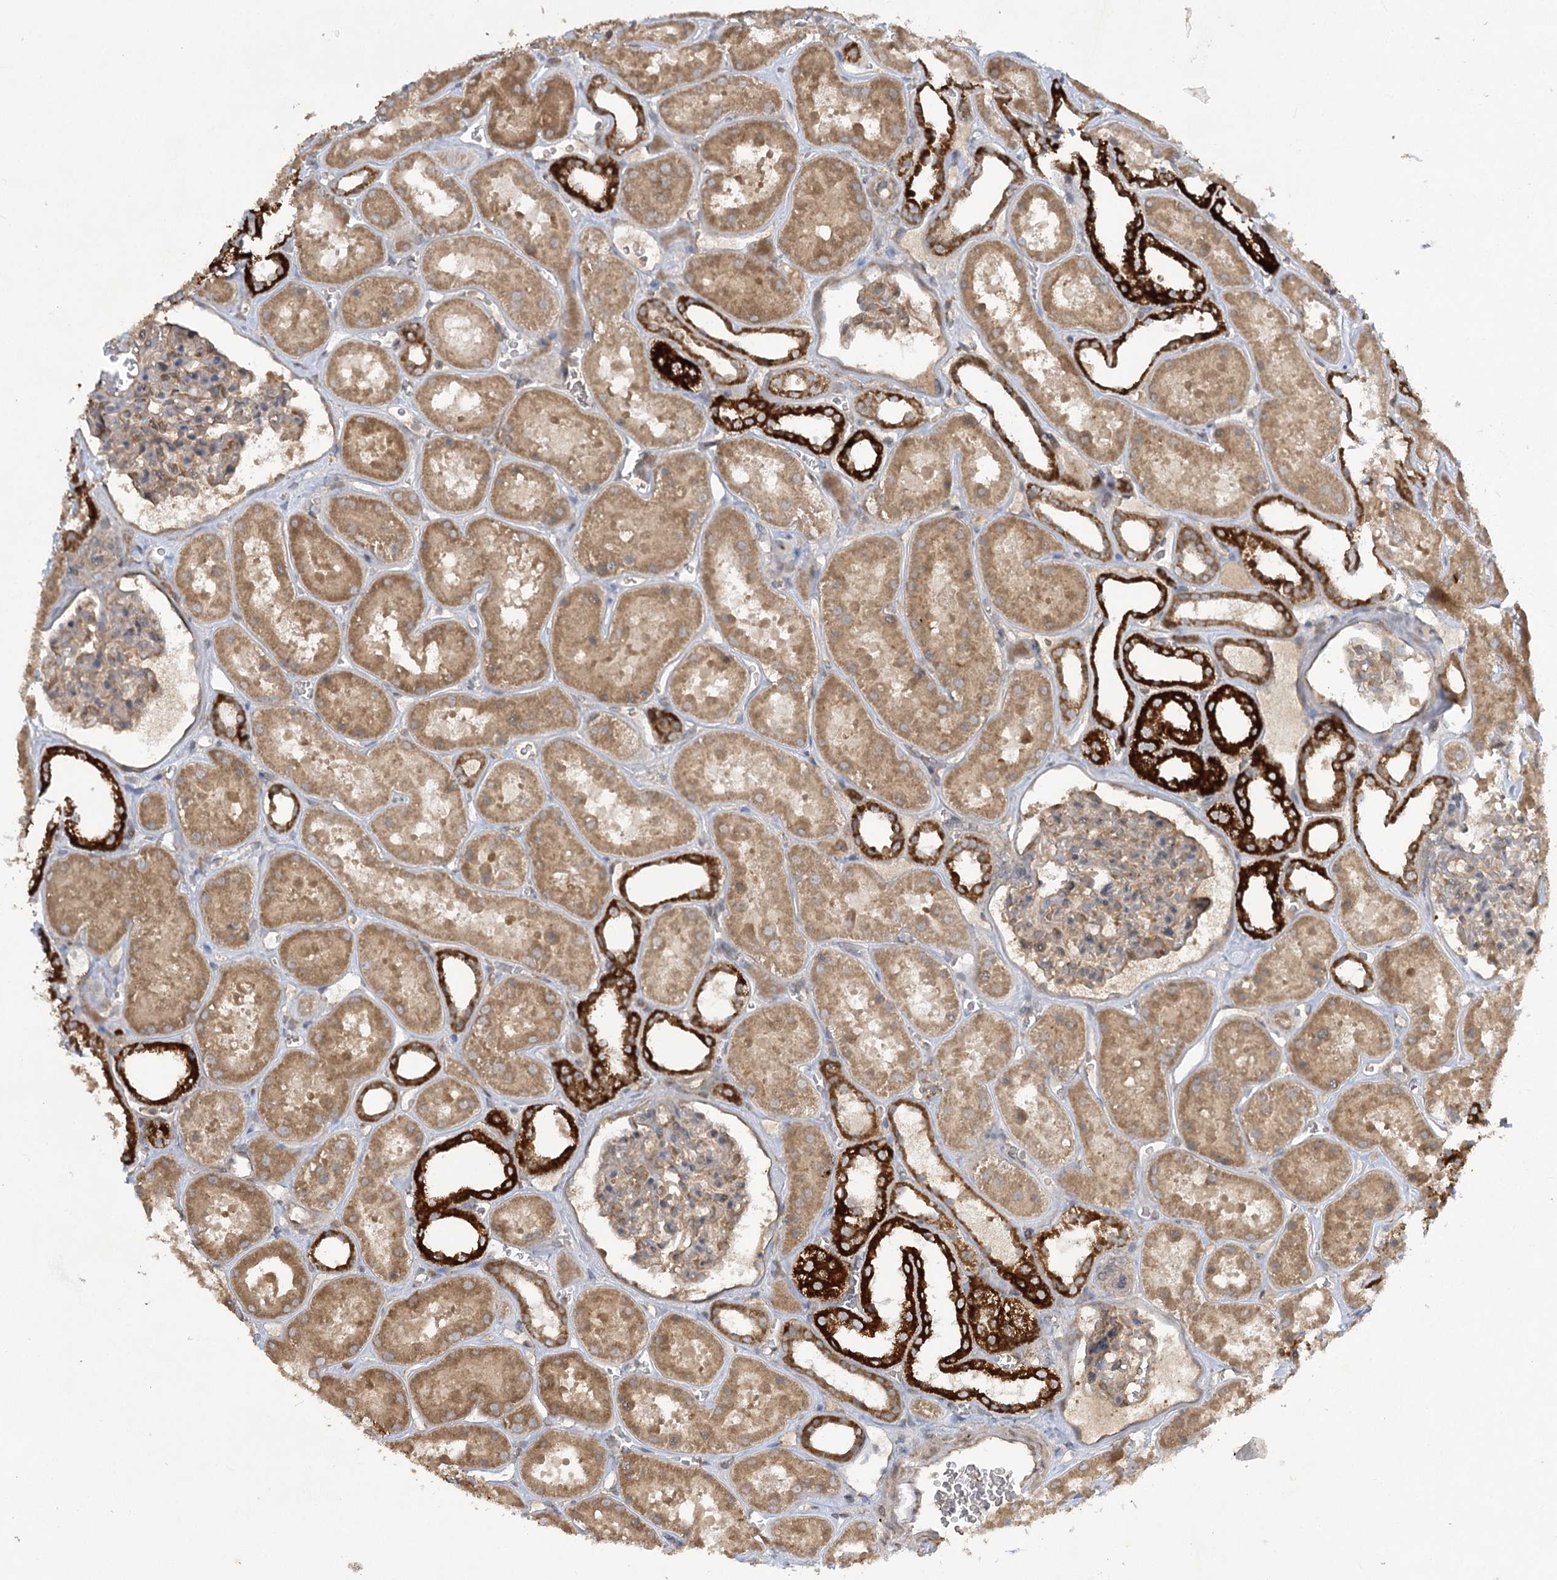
{"staining": {"intensity": "moderate", "quantity": "25%-75%", "location": "cytoplasmic/membranous"}, "tissue": "kidney", "cell_type": "Cells in glomeruli", "image_type": "normal", "snomed": [{"axis": "morphology", "description": "Normal tissue, NOS"}, {"axis": "topography", "description": "Kidney"}], "caption": "IHC micrograph of unremarkable kidney stained for a protein (brown), which exhibits medium levels of moderate cytoplasmic/membranous staining in about 25%-75% of cells in glomeruli.", "gene": "TRAF3IP1", "patient": {"sex": "female", "age": 41}}